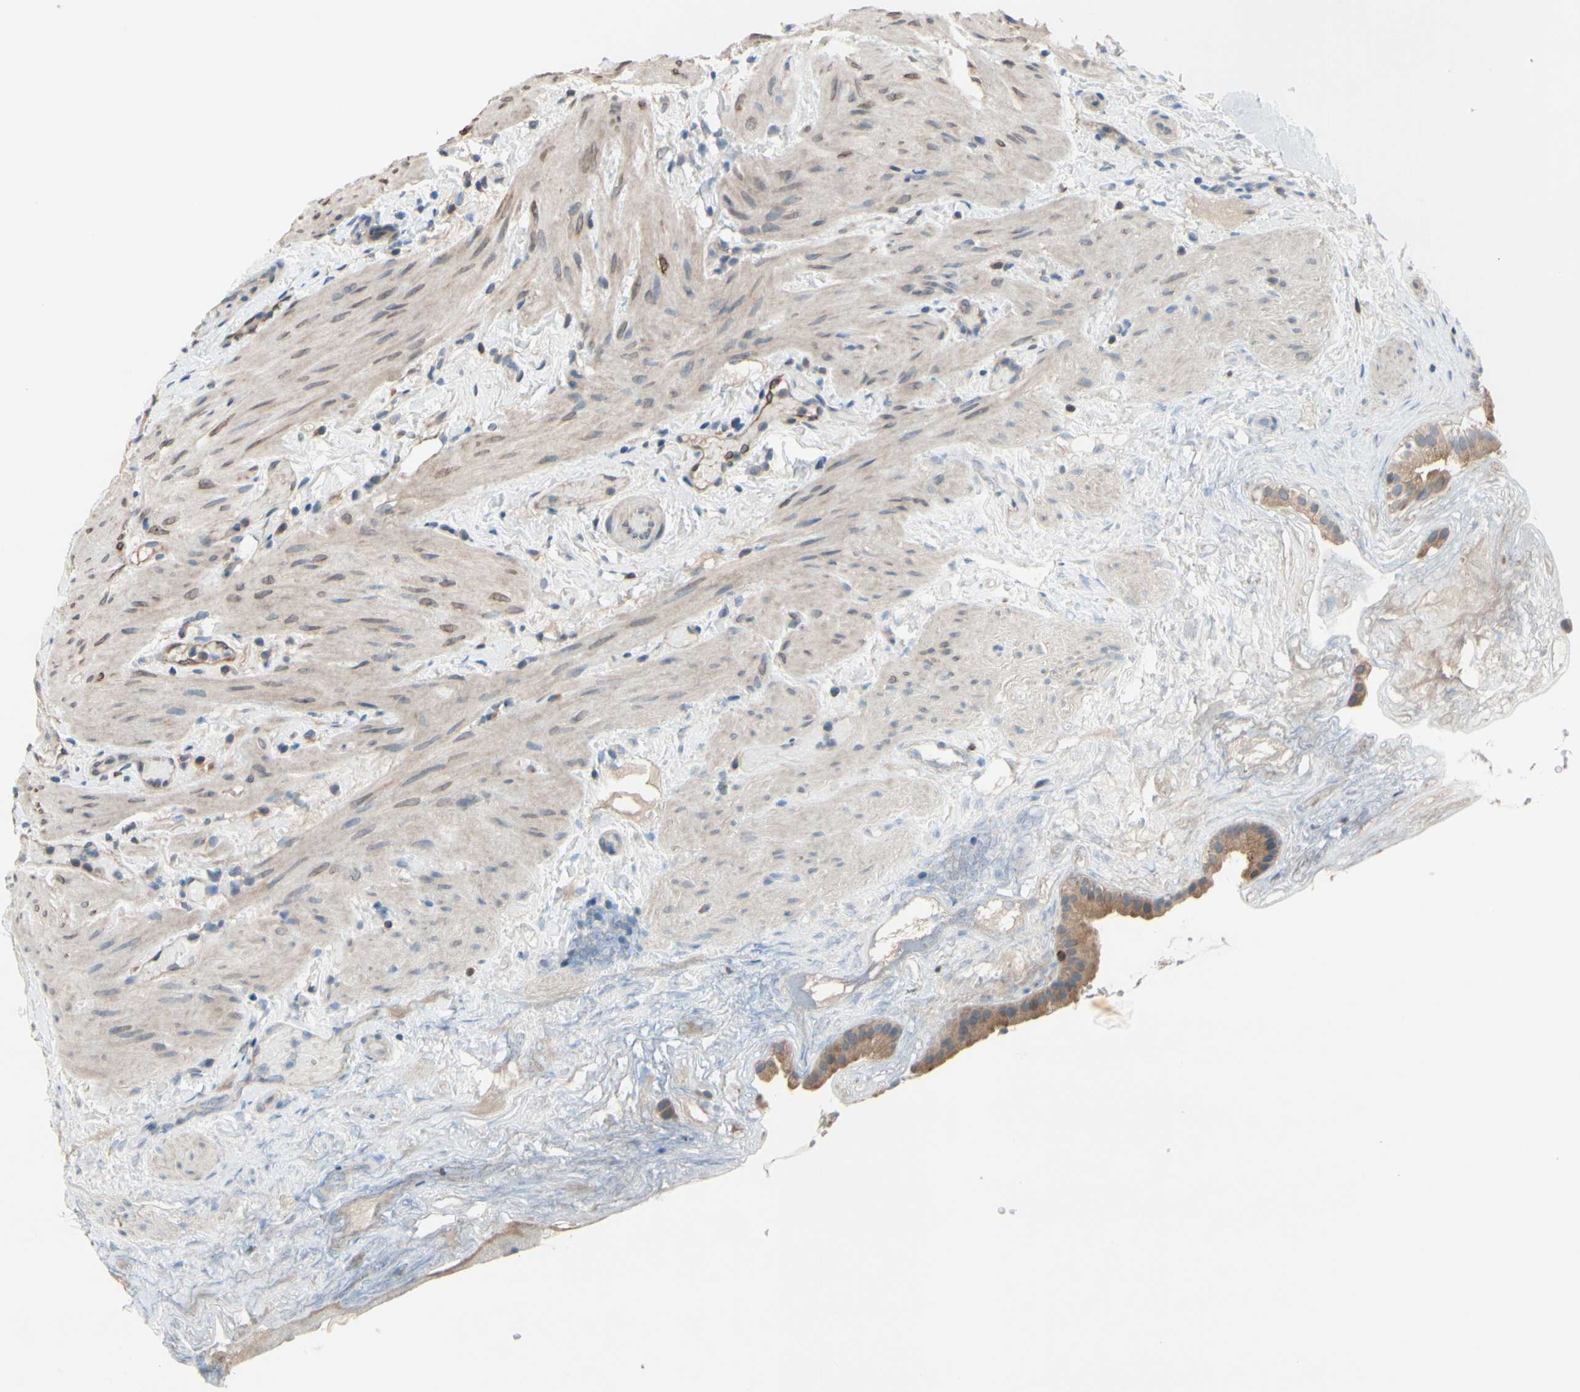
{"staining": {"intensity": "moderate", "quantity": ">75%", "location": "cytoplasmic/membranous"}, "tissue": "gallbladder", "cell_type": "Glandular cells", "image_type": "normal", "snomed": [{"axis": "morphology", "description": "Normal tissue, NOS"}, {"axis": "topography", "description": "Gallbladder"}], "caption": "Gallbladder stained with DAB immunohistochemistry (IHC) exhibits medium levels of moderate cytoplasmic/membranous positivity in approximately >75% of glandular cells. (Brightfield microscopy of DAB IHC at high magnification).", "gene": "PRXL2A", "patient": {"sex": "female", "age": 26}}